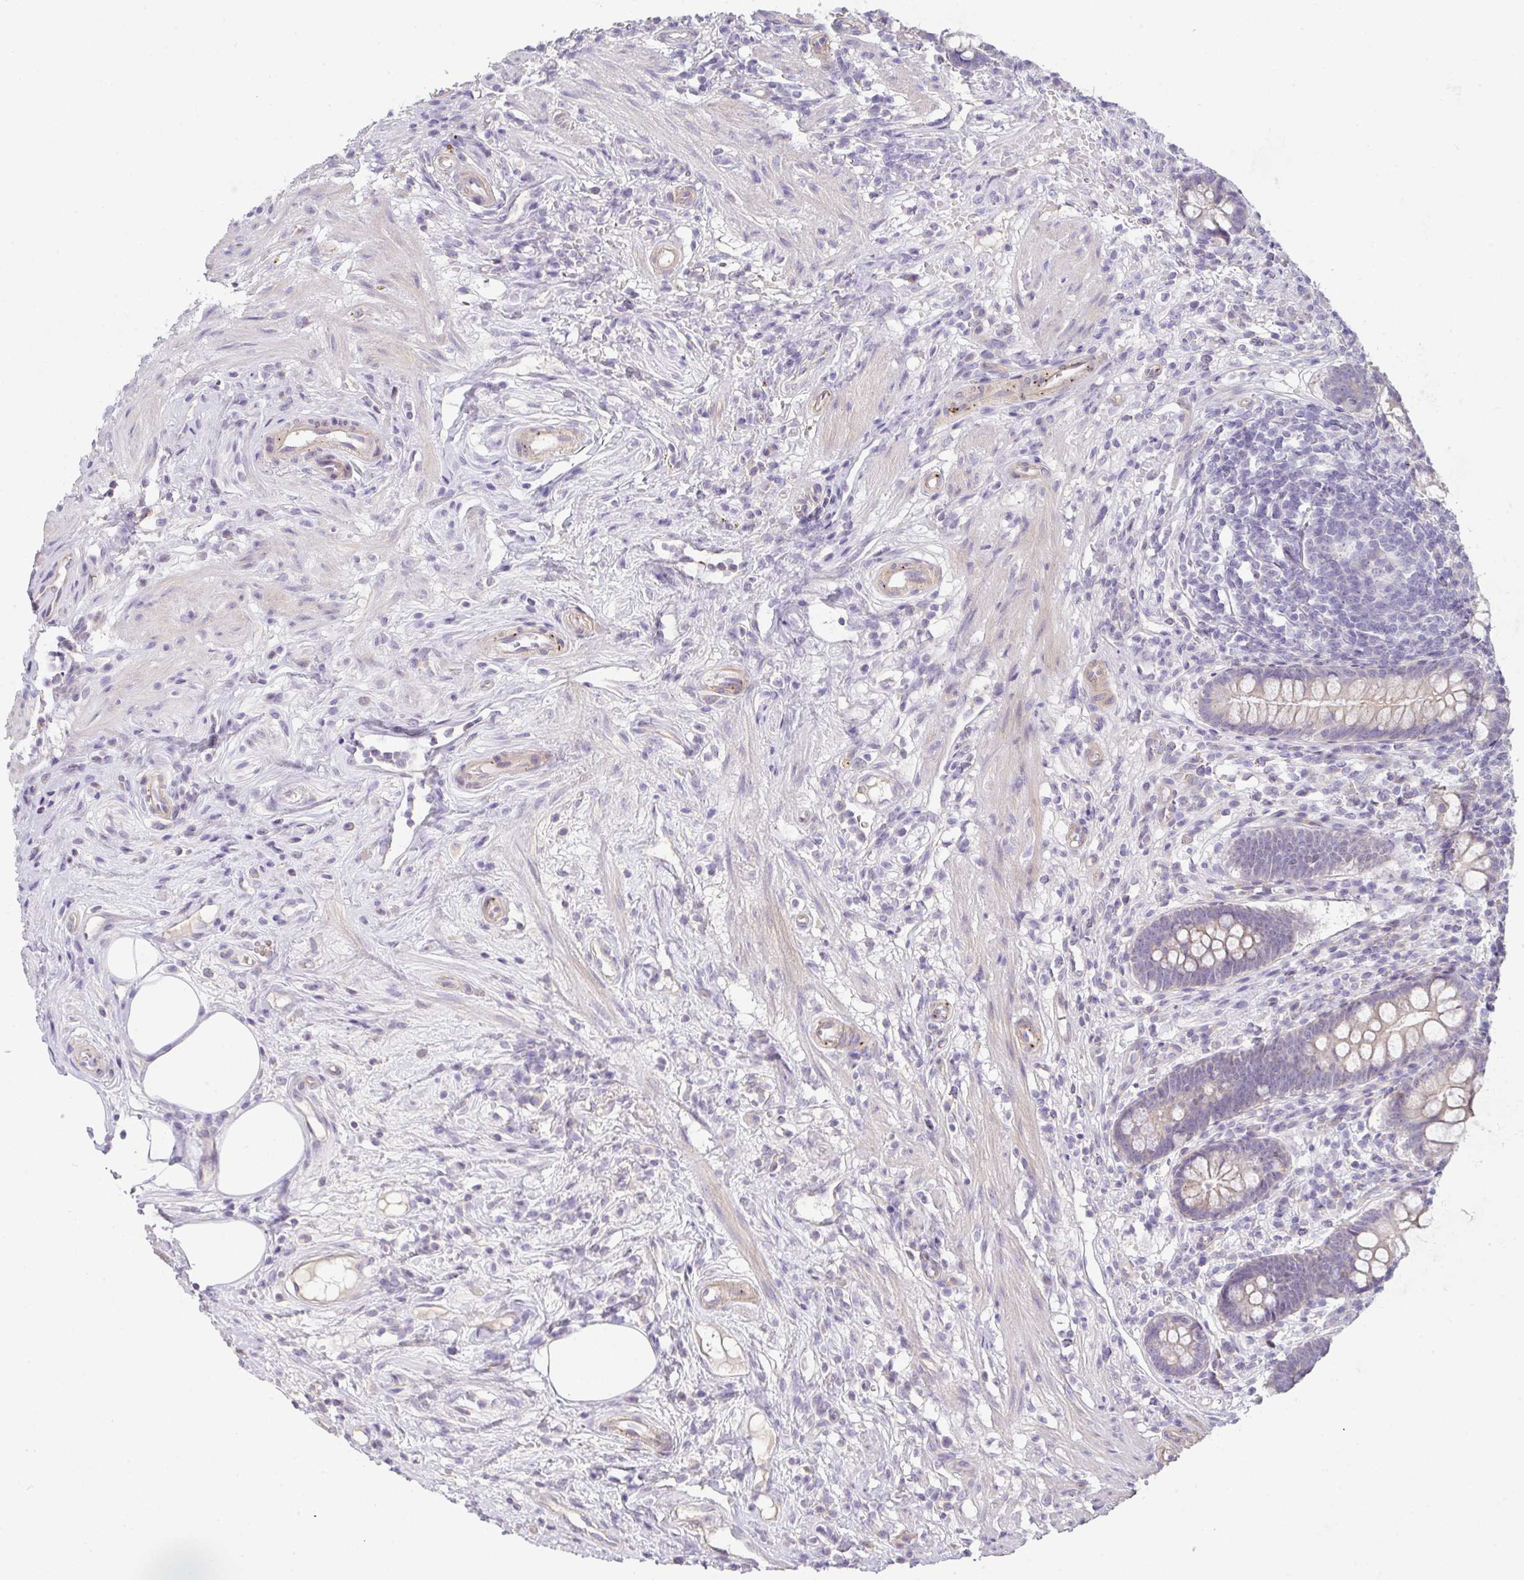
{"staining": {"intensity": "weak", "quantity": "25%-75%", "location": "cytoplasmic/membranous"}, "tissue": "appendix", "cell_type": "Glandular cells", "image_type": "normal", "snomed": [{"axis": "morphology", "description": "Normal tissue, NOS"}, {"axis": "topography", "description": "Appendix"}], "caption": "The micrograph displays a brown stain indicating the presence of a protein in the cytoplasmic/membranous of glandular cells in appendix.", "gene": "FILIP1", "patient": {"sex": "female", "age": 56}}